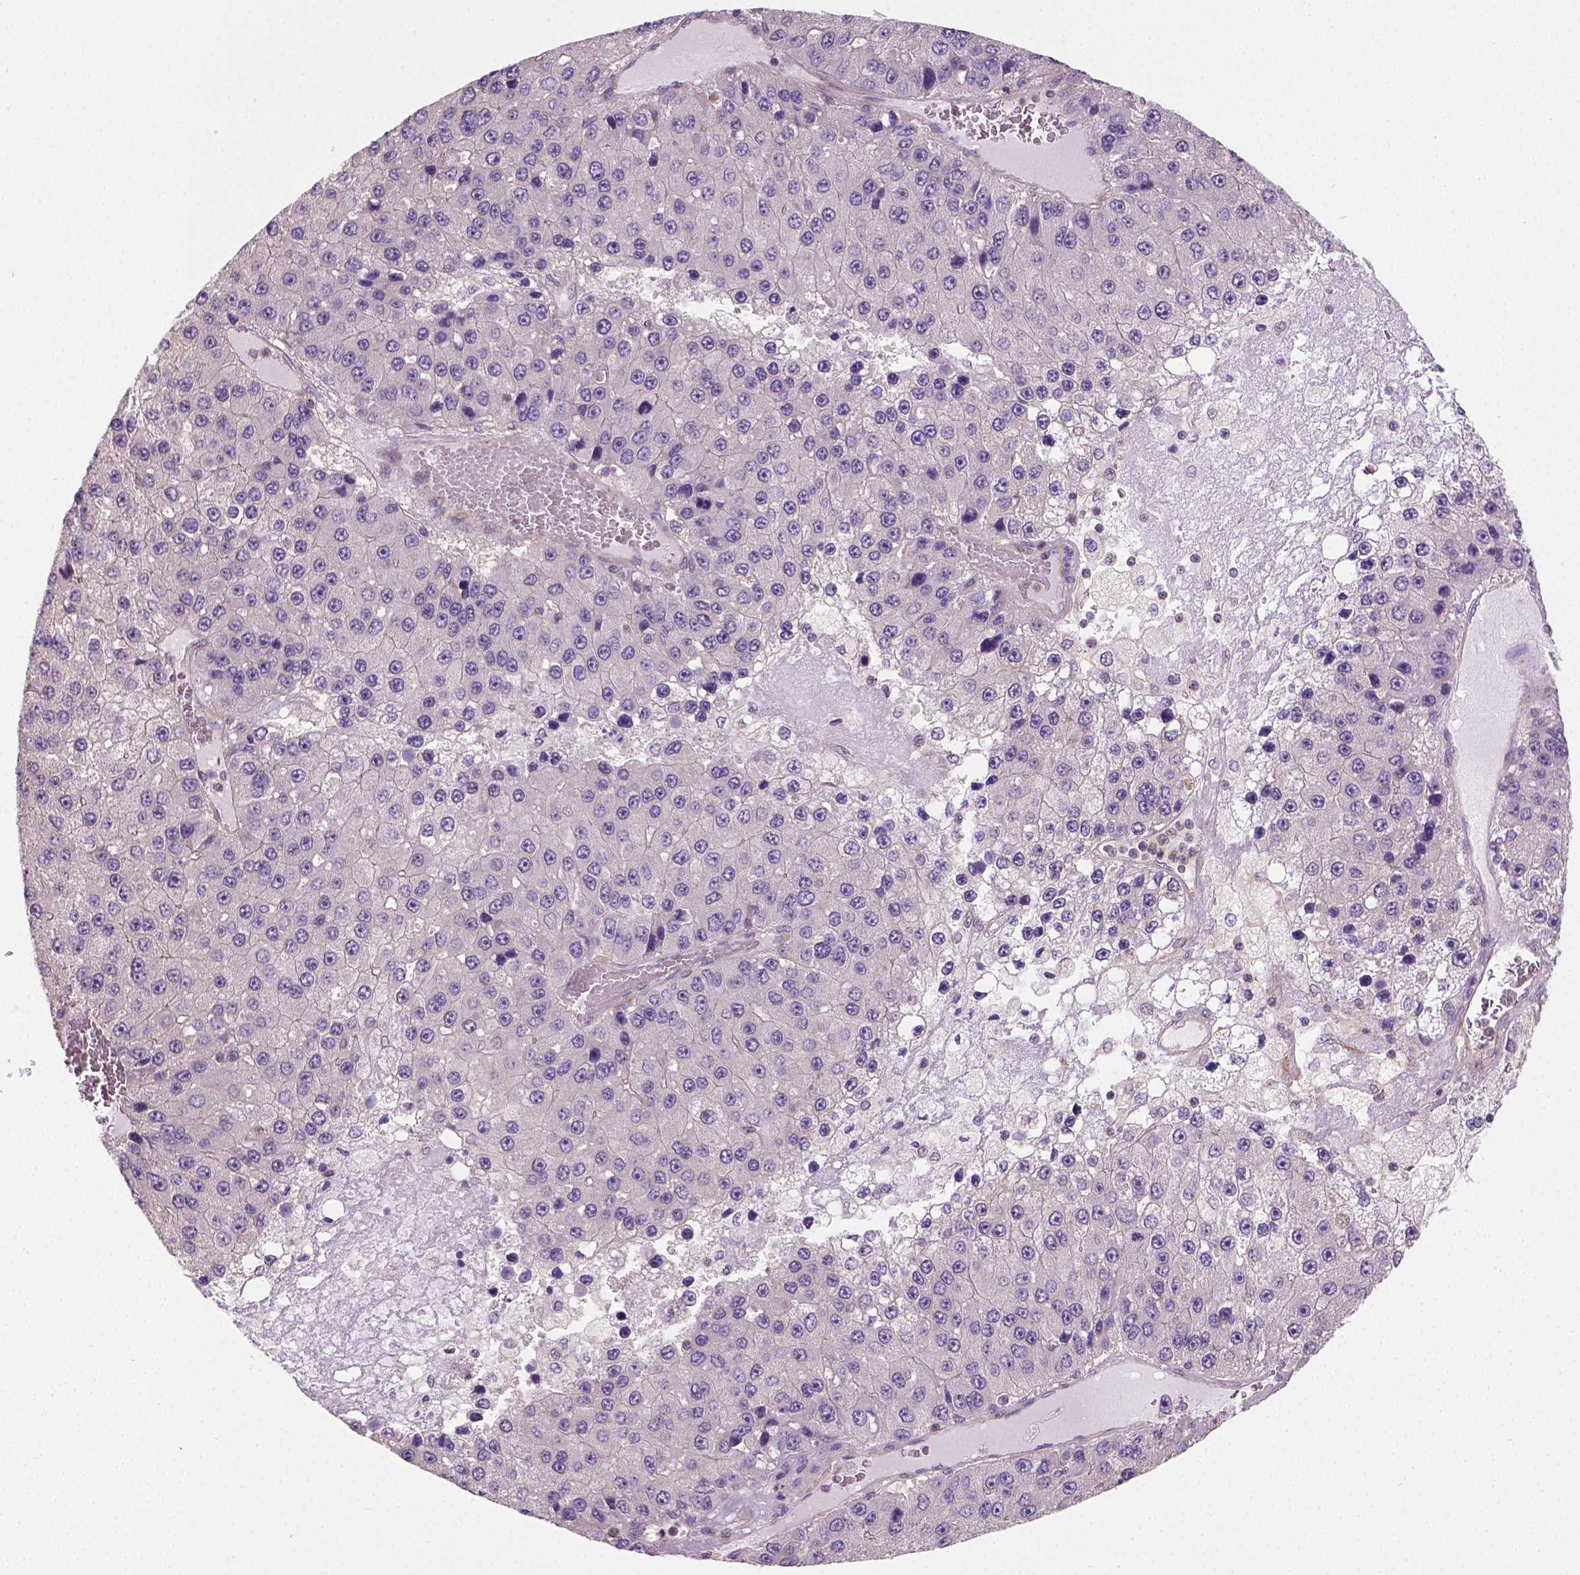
{"staining": {"intensity": "negative", "quantity": "none", "location": "none"}, "tissue": "liver cancer", "cell_type": "Tumor cells", "image_type": "cancer", "snomed": [{"axis": "morphology", "description": "Carcinoma, Hepatocellular, NOS"}, {"axis": "topography", "description": "Liver"}], "caption": "IHC image of neoplastic tissue: human liver cancer stained with DAB (3,3'-diaminobenzidine) reveals no significant protein staining in tumor cells. (DAB (3,3'-diaminobenzidine) immunohistochemistry (IHC) visualized using brightfield microscopy, high magnification).", "gene": "CRACR2A", "patient": {"sex": "female", "age": 73}}